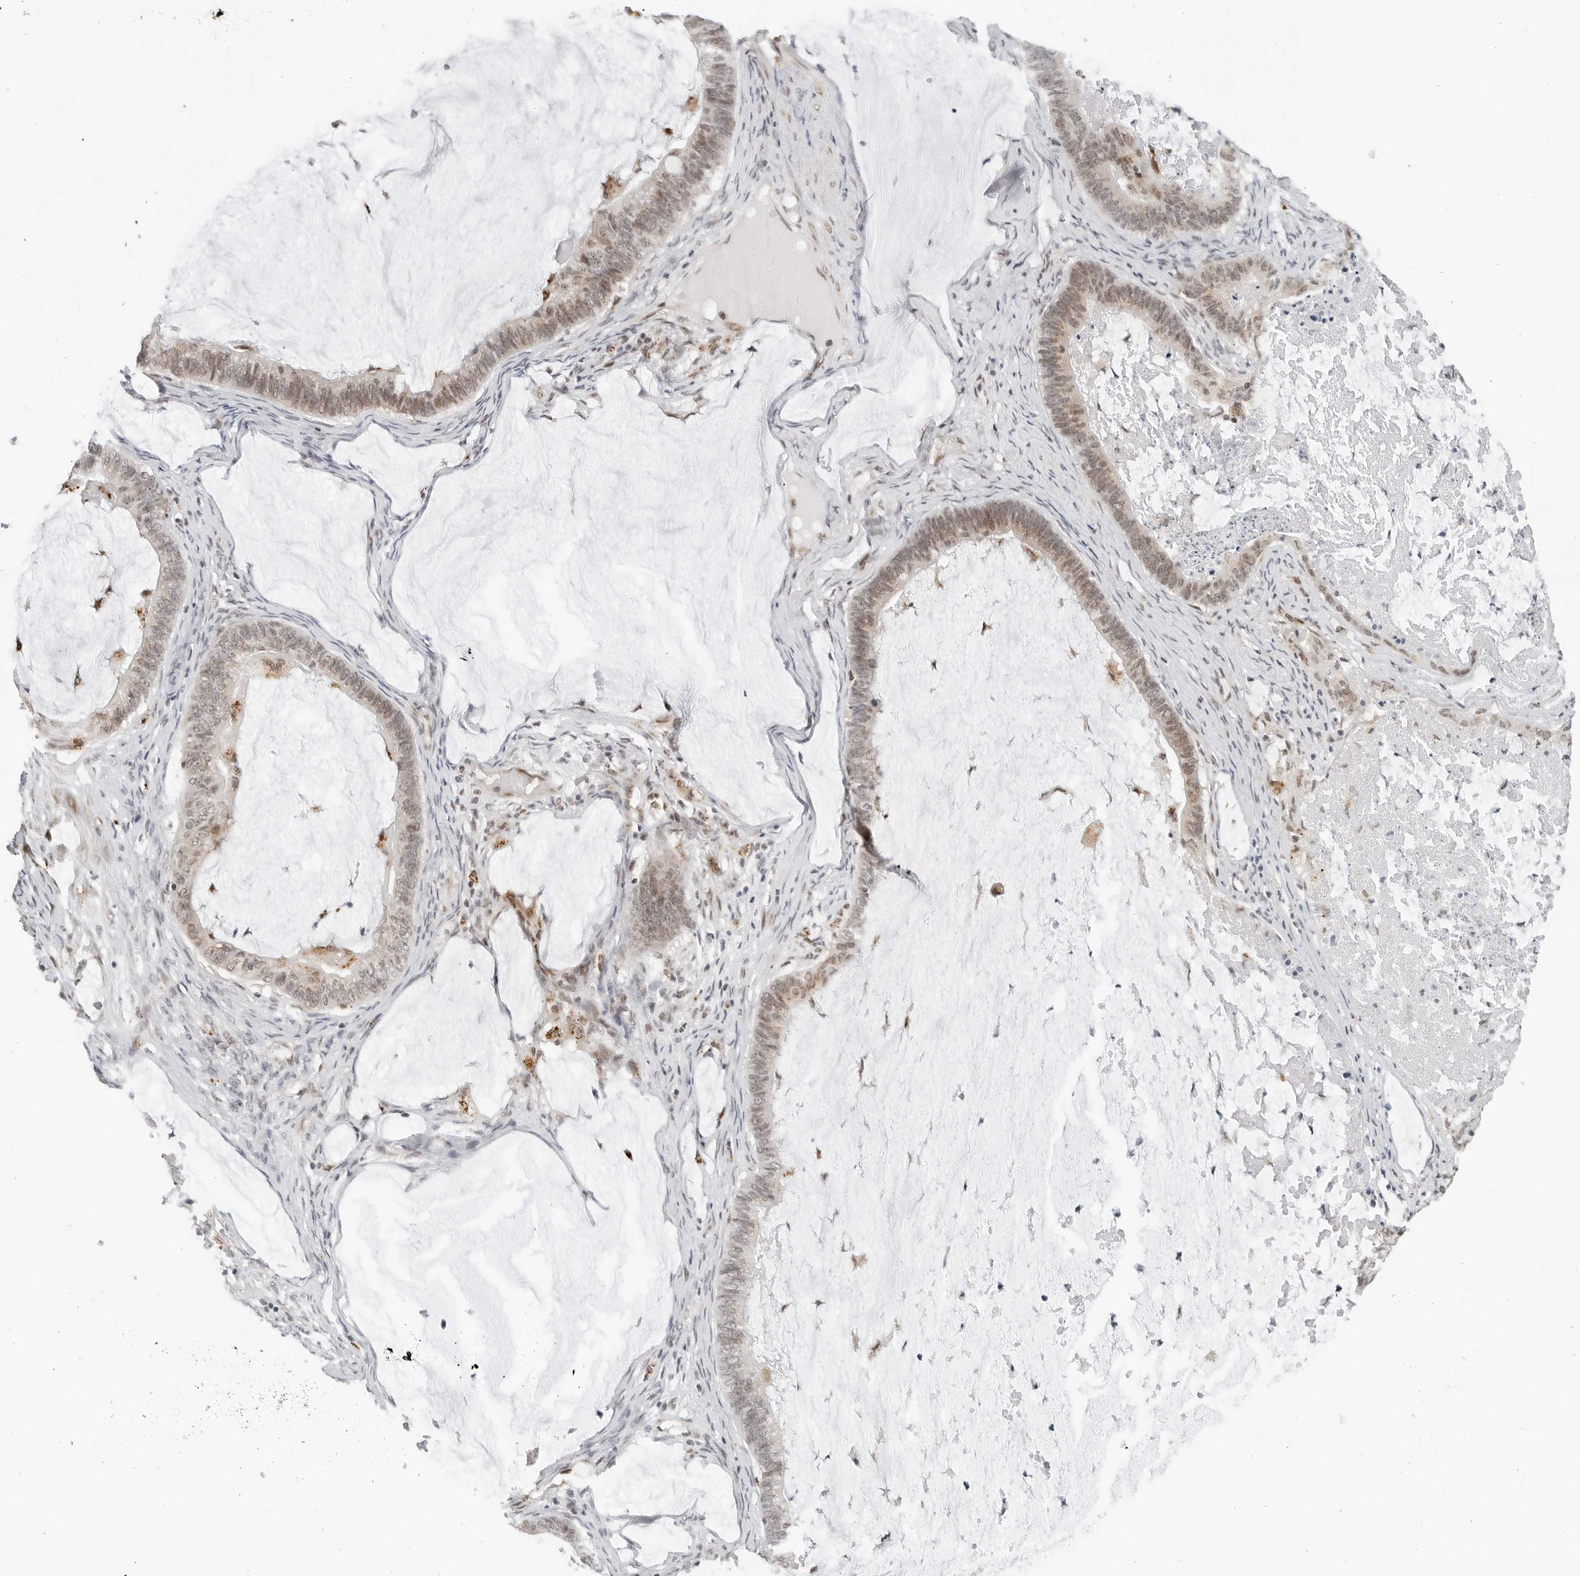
{"staining": {"intensity": "weak", "quantity": "25%-75%", "location": "cytoplasmic/membranous,nuclear"}, "tissue": "ovarian cancer", "cell_type": "Tumor cells", "image_type": "cancer", "snomed": [{"axis": "morphology", "description": "Cystadenocarcinoma, mucinous, NOS"}, {"axis": "topography", "description": "Ovary"}], "caption": "A brown stain shows weak cytoplasmic/membranous and nuclear staining of a protein in mucinous cystadenocarcinoma (ovarian) tumor cells. The staining was performed using DAB (3,3'-diaminobenzidine) to visualize the protein expression in brown, while the nuclei were stained in blue with hematoxylin (Magnification: 20x).", "gene": "TOX4", "patient": {"sex": "female", "age": 61}}